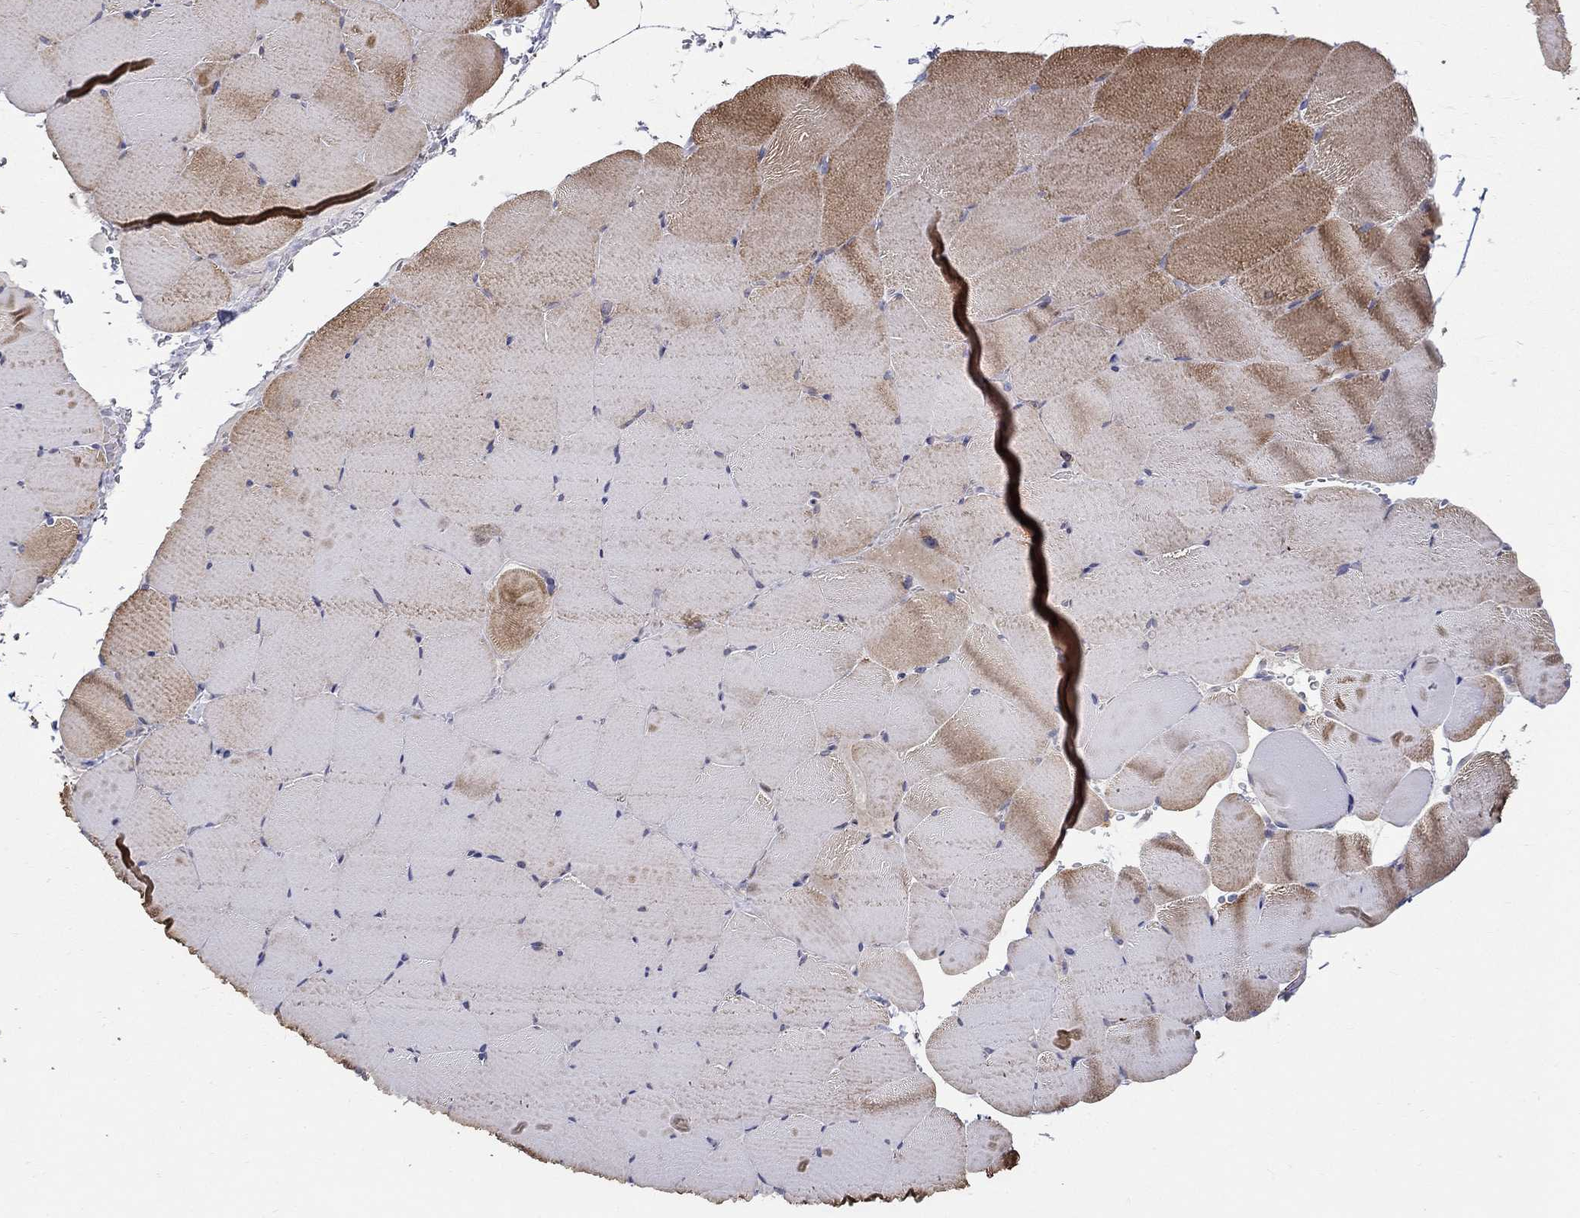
{"staining": {"intensity": "moderate", "quantity": "25%-75%", "location": "cytoplasmic/membranous"}, "tissue": "skeletal muscle", "cell_type": "Myocytes", "image_type": "normal", "snomed": [{"axis": "morphology", "description": "Normal tissue, NOS"}, {"axis": "topography", "description": "Skeletal muscle"}], "caption": "A brown stain shows moderate cytoplasmic/membranous expression of a protein in myocytes of normal human skeletal muscle.", "gene": "NPHP1", "patient": {"sex": "female", "age": 37}}